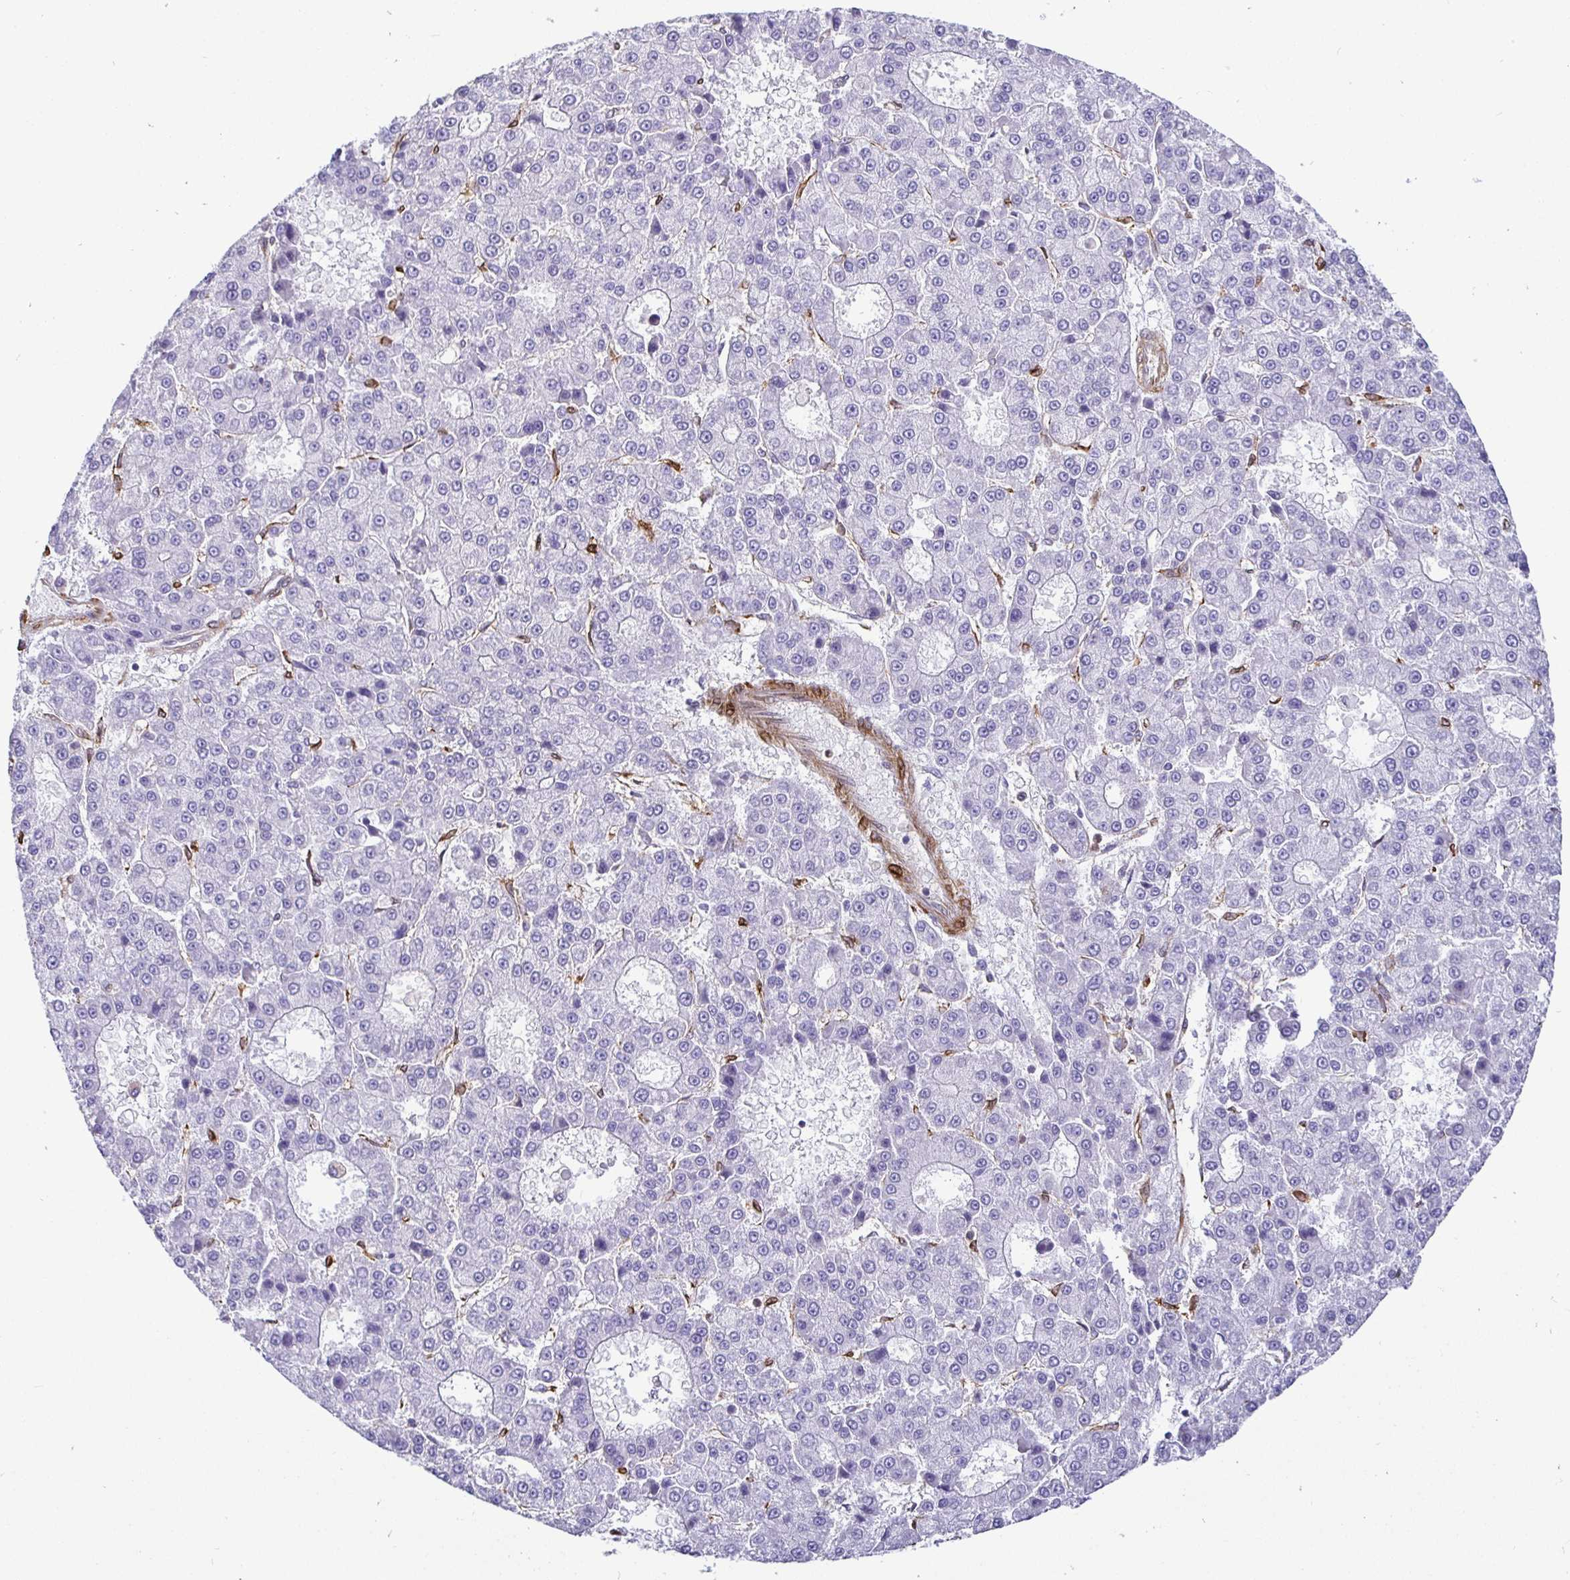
{"staining": {"intensity": "negative", "quantity": "none", "location": "none"}, "tissue": "liver cancer", "cell_type": "Tumor cells", "image_type": "cancer", "snomed": [{"axis": "morphology", "description": "Carcinoma, Hepatocellular, NOS"}, {"axis": "topography", "description": "Liver"}], "caption": "IHC micrograph of human hepatocellular carcinoma (liver) stained for a protein (brown), which shows no staining in tumor cells. Brightfield microscopy of immunohistochemistry (IHC) stained with DAB (3,3'-diaminobenzidine) (brown) and hematoxylin (blue), captured at high magnification.", "gene": "TP53I11", "patient": {"sex": "male", "age": 70}}